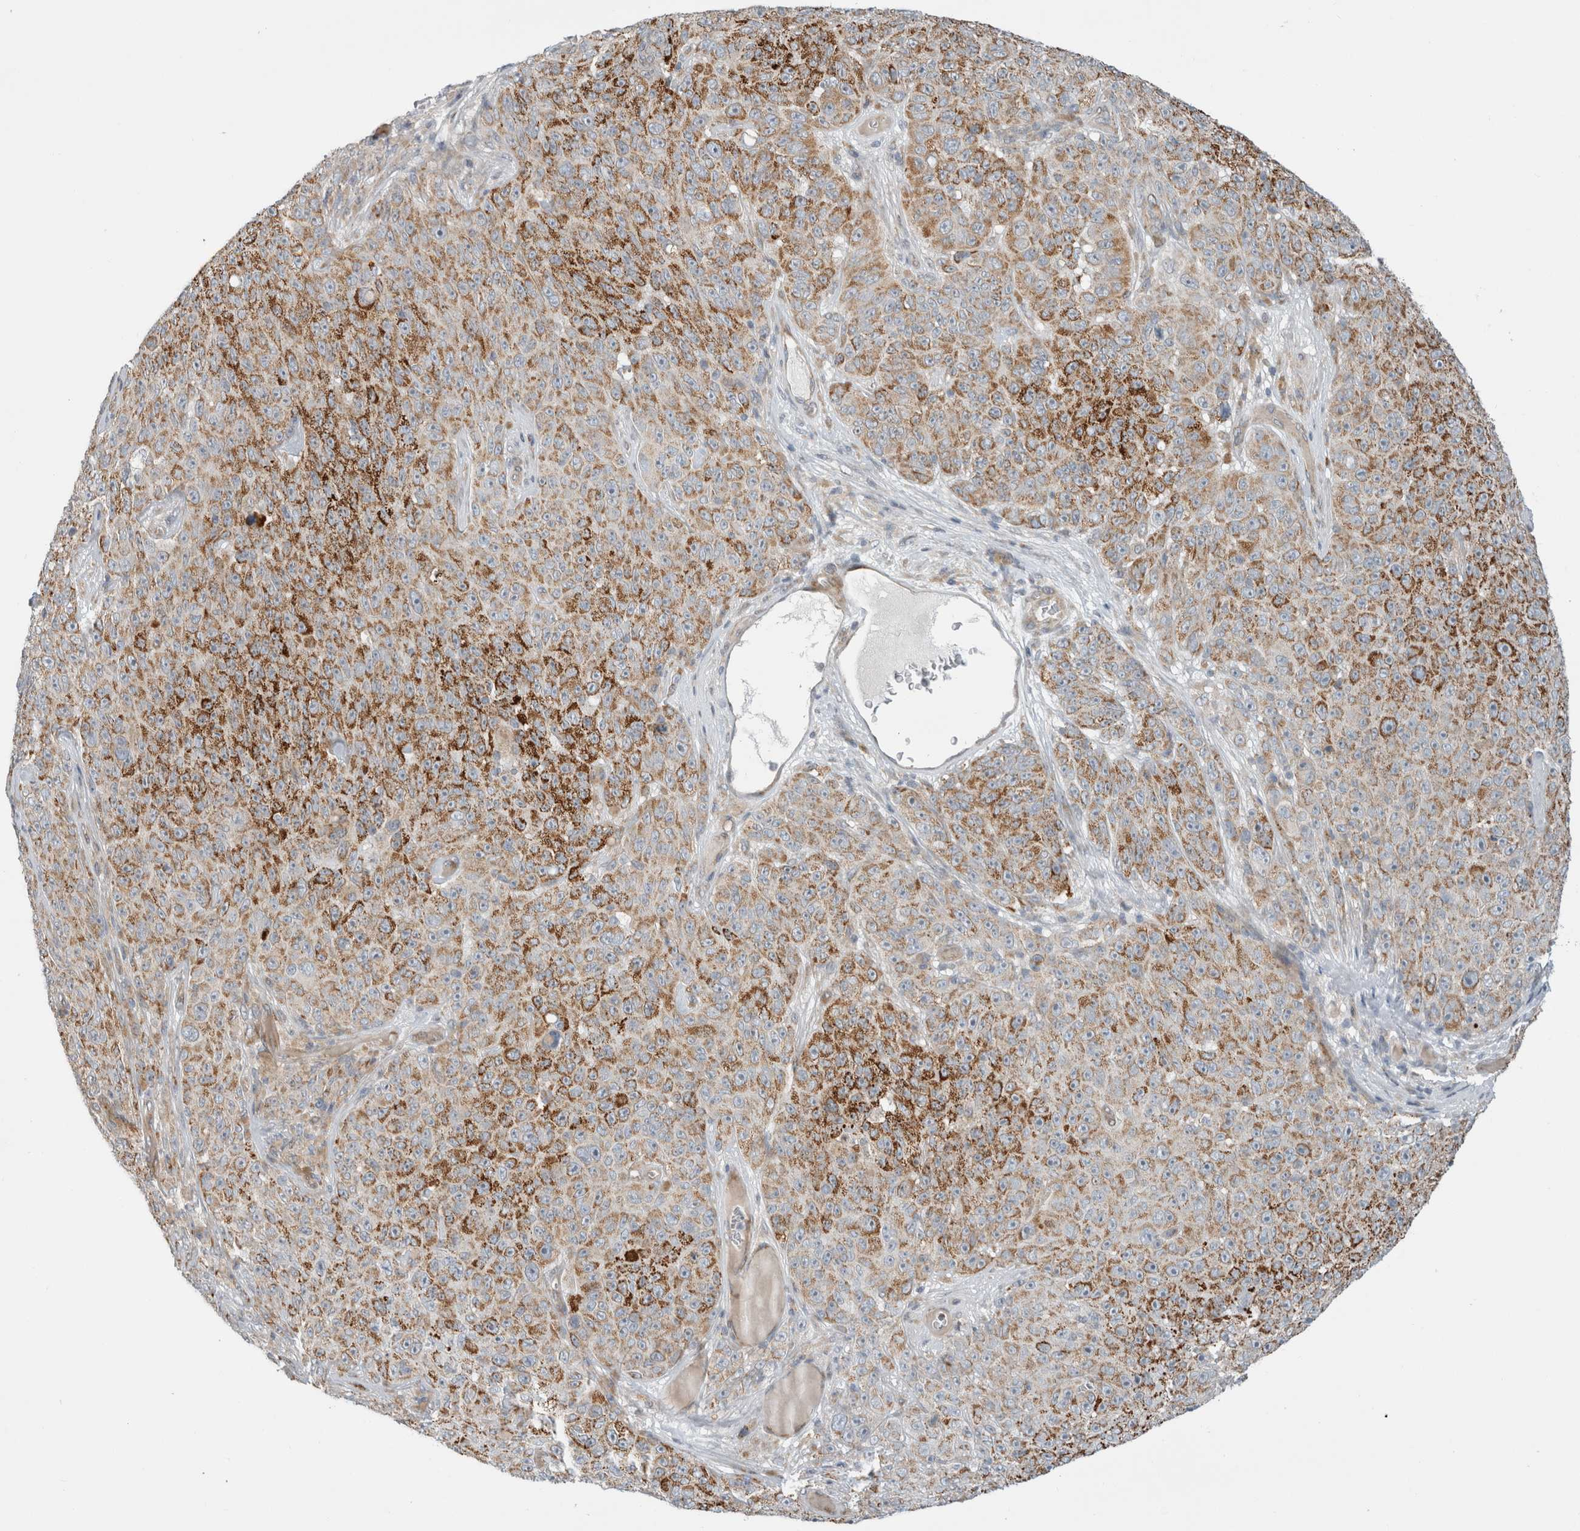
{"staining": {"intensity": "strong", "quantity": ">75%", "location": "cytoplasmic/membranous"}, "tissue": "melanoma", "cell_type": "Tumor cells", "image_type": "cancer", "snomed": [{"axis": "morphology", "description": "Malignant melanoma, NOS"}, {"axis": "topography", "description": "Skin"}], "caption": "A brown stain shows strong cytoplasmic/membranous expression of a protein in malignant melanoma tumor cells.", "gene": "KPNA5", "patient": {"sex": "female", "age": 82}}